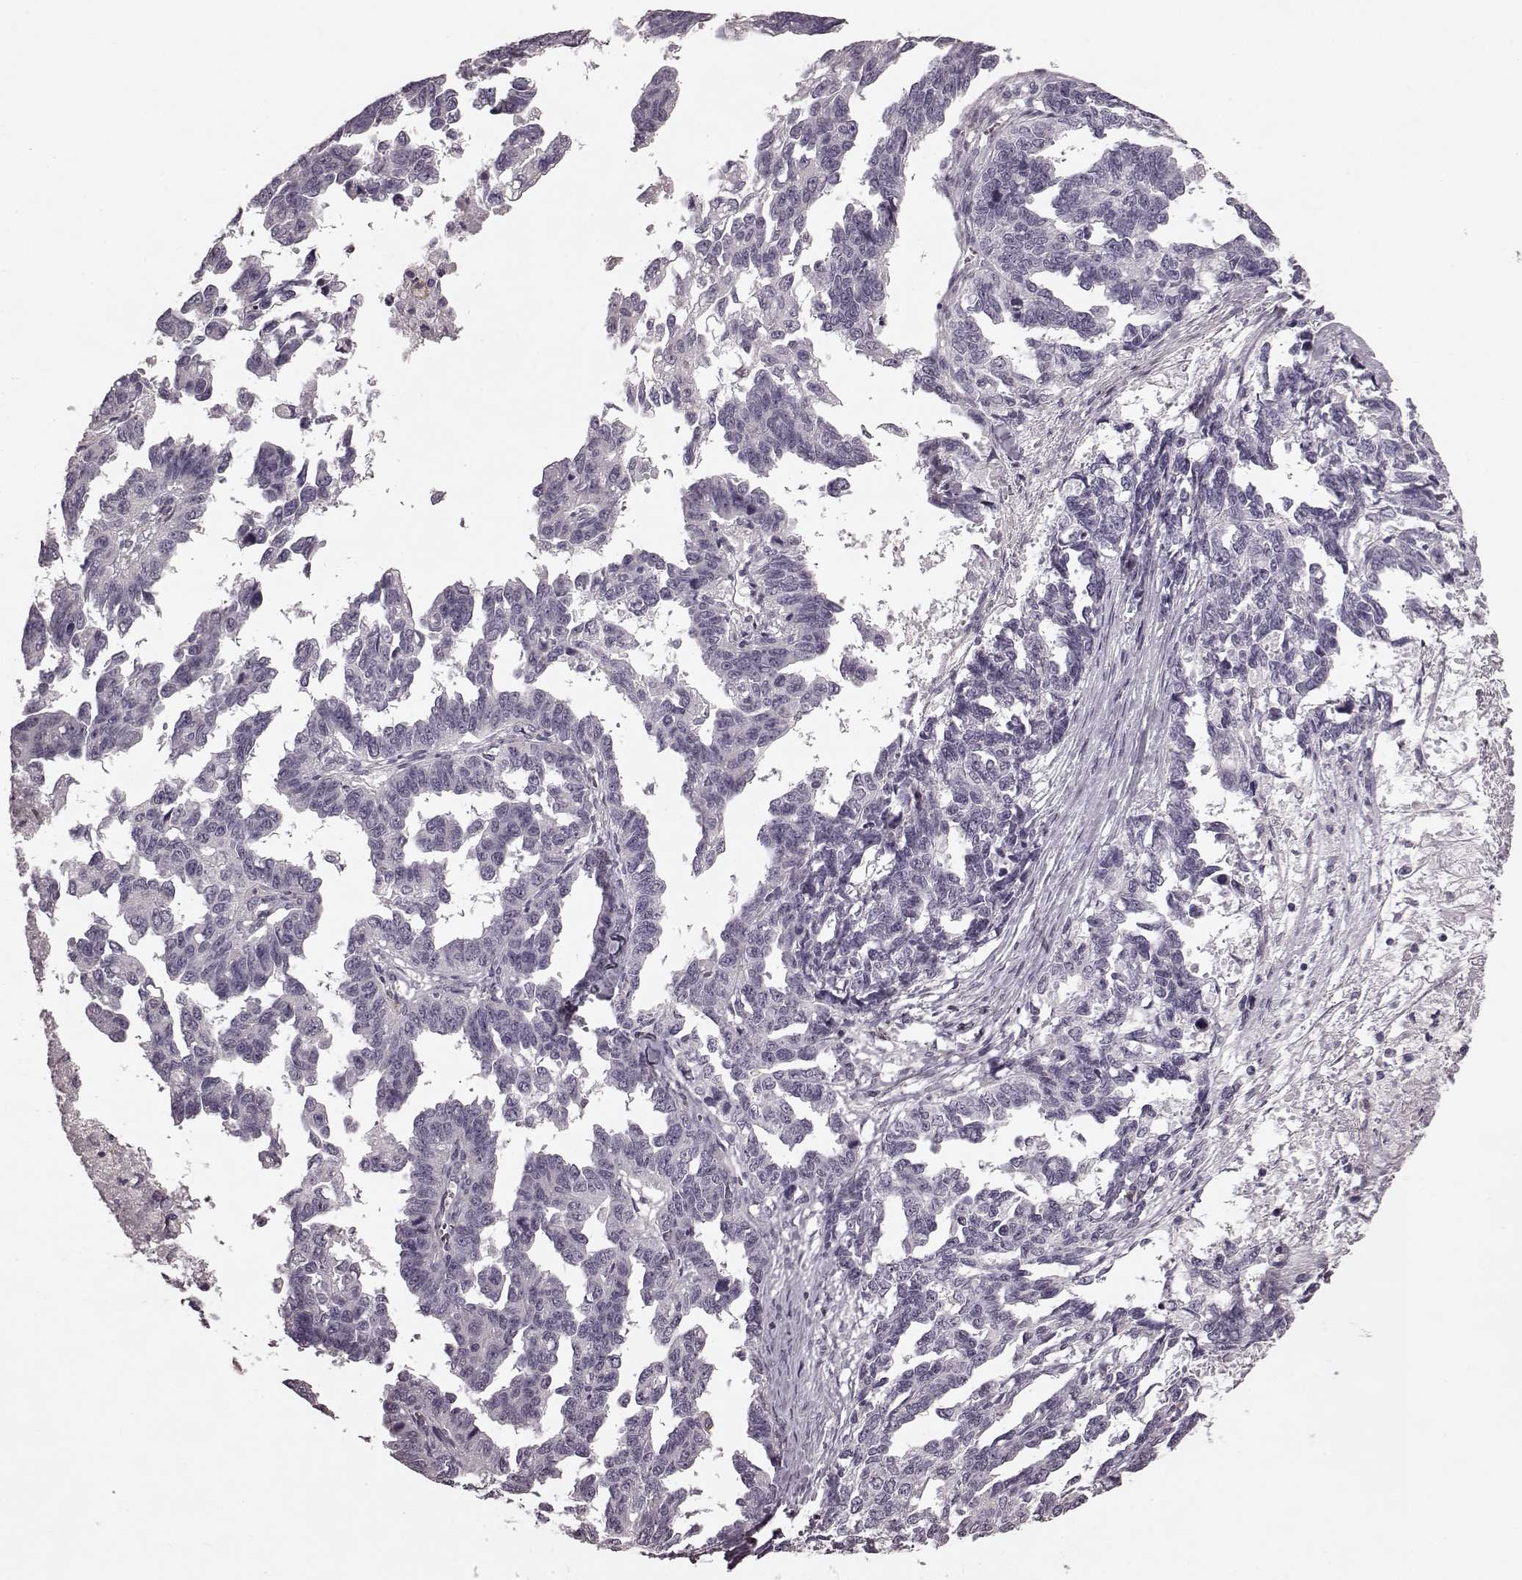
{"staining": {"intensity": "negative", "quantity": "none", "location": "none"}, "tissue": "ovarian cancer", "cell_type": "Tumor cells", "image_type": "cancer", "snomed": [{"axis": "morphology", "description": "Cystadenocarcinoma, serous, NOS"}, {"axis": "topography", "description": "Ovary"}], "caption": "A histopathology image of human ovarian serous cystadenocarcinoma is negative for staining in tumor cells. (Stains: DAB immunohistochemistry with hematoxylin counter stain, Microscopy: brightfield microscopy at high magnification).", "gene": "CD28", "patient": {"sex": "female", "age": 69}}